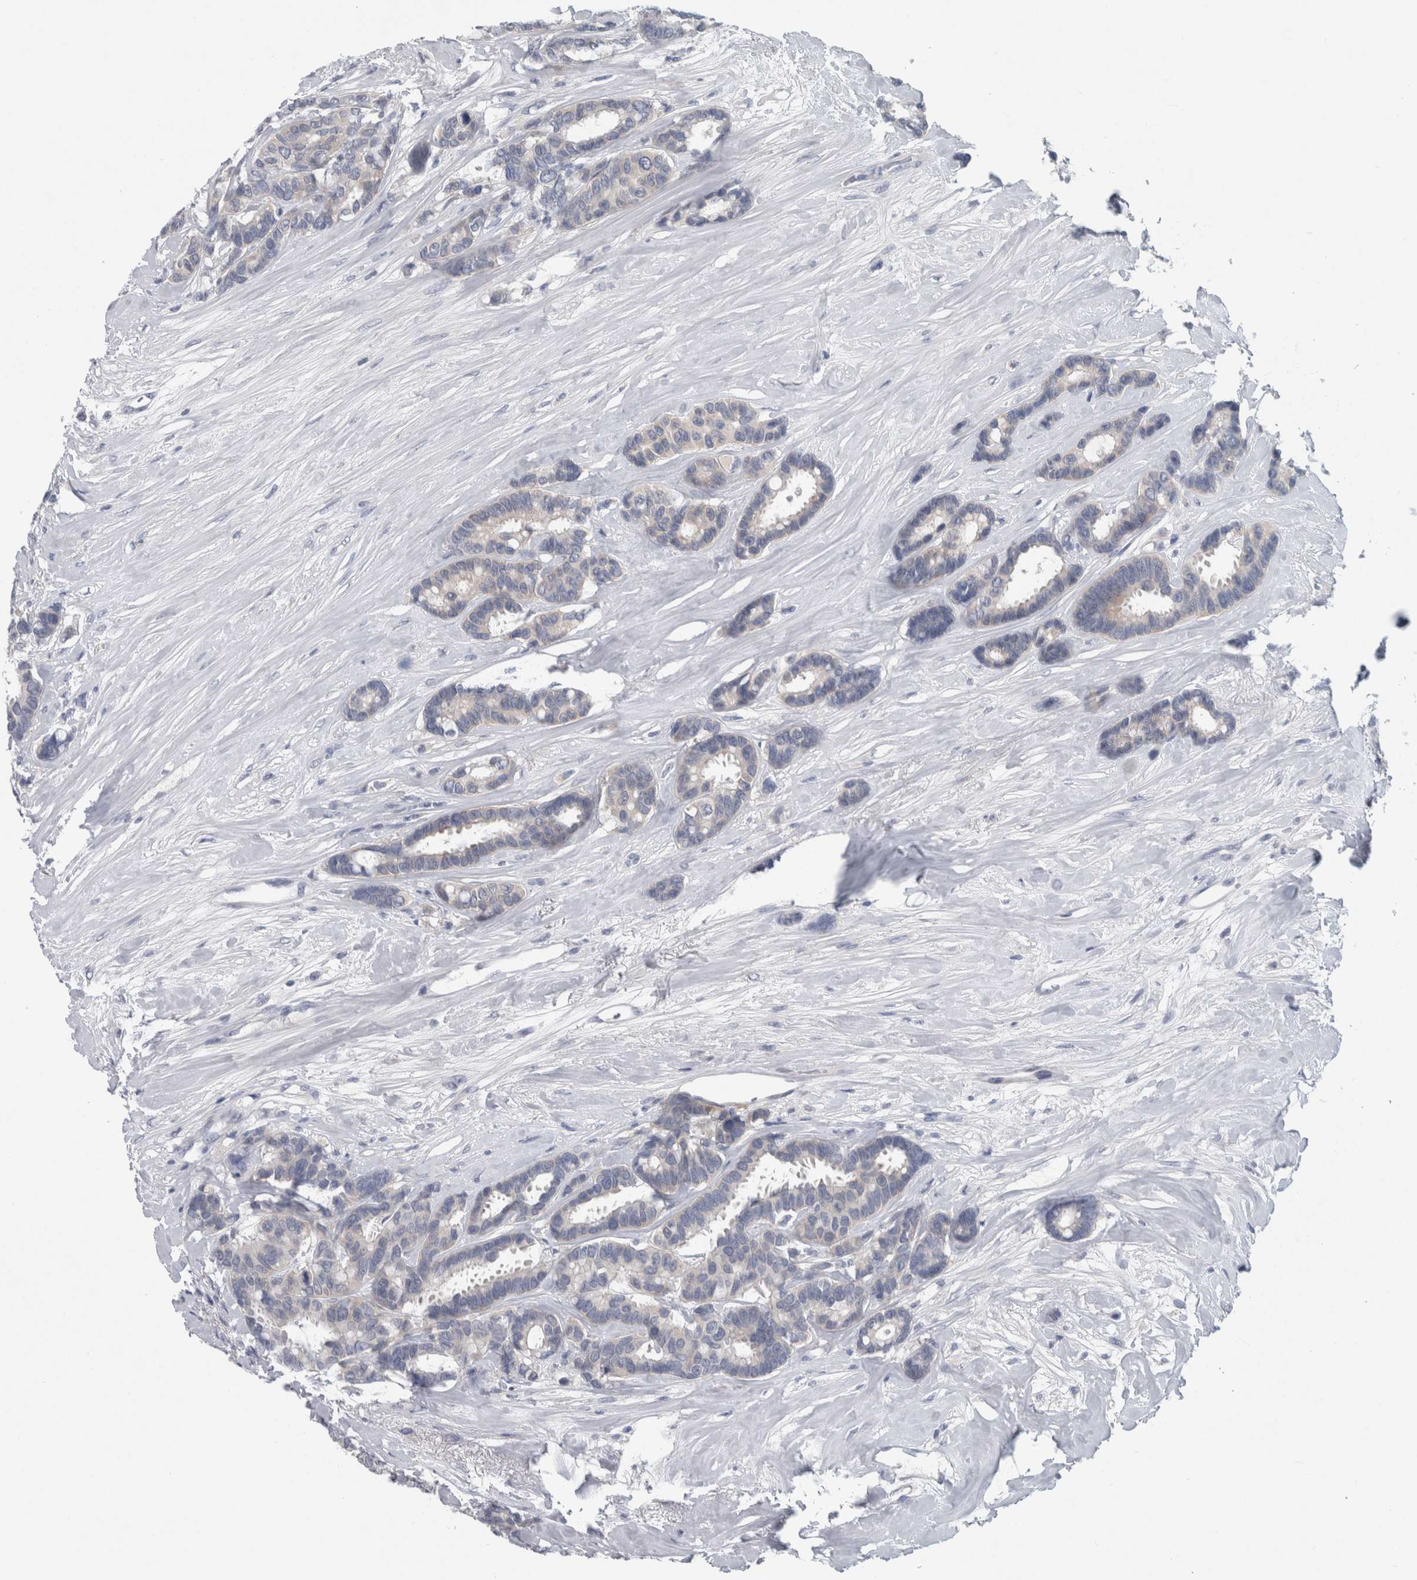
{"staining": {"intensity": "negative", "quantity": "none", "location": "none"}, "tissue": "breast cancer", "cell_type": "Tumor cells", "image_type": "cancer", "snomed": [{"axis": "morphology", "description": "Duct carcinoma"}, {"axis": "topography", "description": "Breast"}], "caption": "DAB immunohistochemical staining of infiltrating ductal carcinoma (breast) reveals no significant staining in tumor cells.", "gene": "FAM83H", "patient": {"sex": "female", "age": 87}}